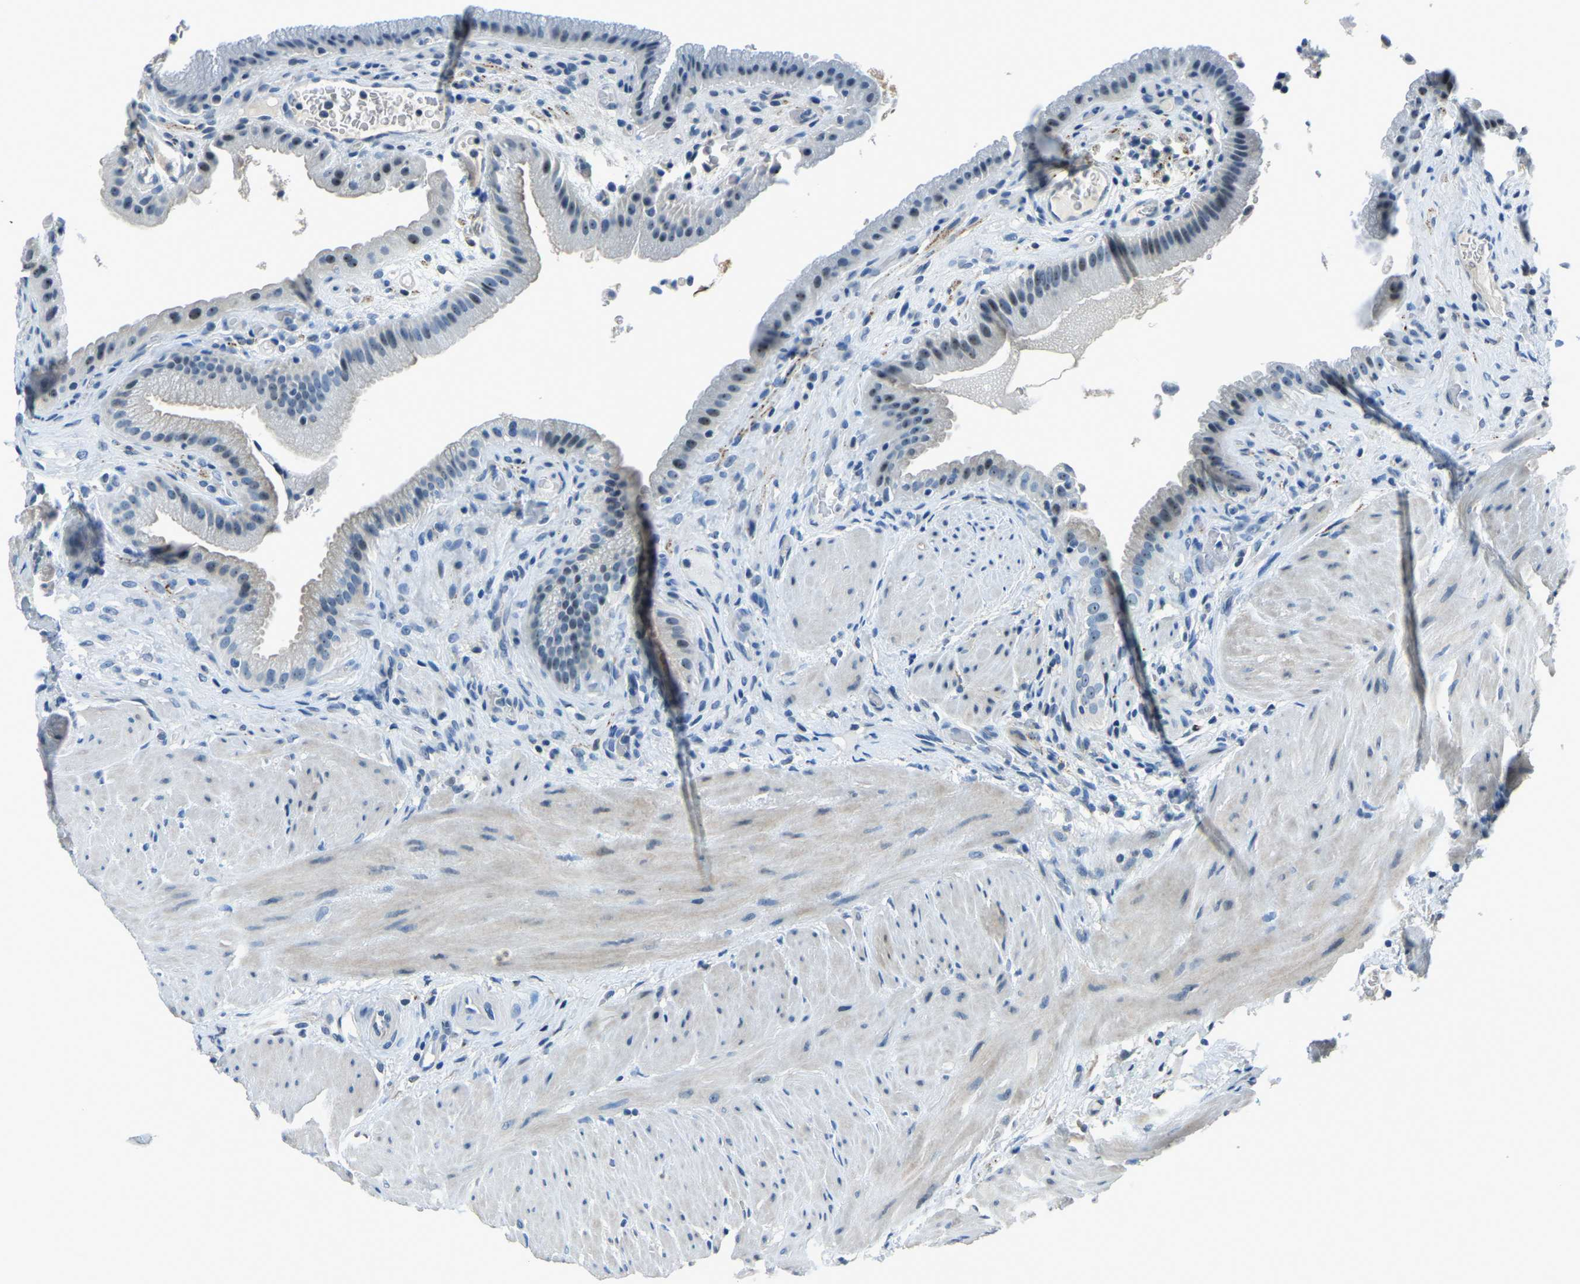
{"staining": {"intensity": "moderate", "quantity": "<25%", "location": "nuclear"}, "tissue": "gallbladder", "cell_type": "Glandular cells", "image_type": "normal", "snomed": [{"axis": "morphology", "description": "Normal tissue, NOS"}, {"axis": "topography", "description": "Gallbladder"}], "caption": "Moderate nuclear protein expression is present in approximately <25% of glandular cells in gallbladder.", "gene": "RRP1", "patient": {"sex": "male", "age": 49}}